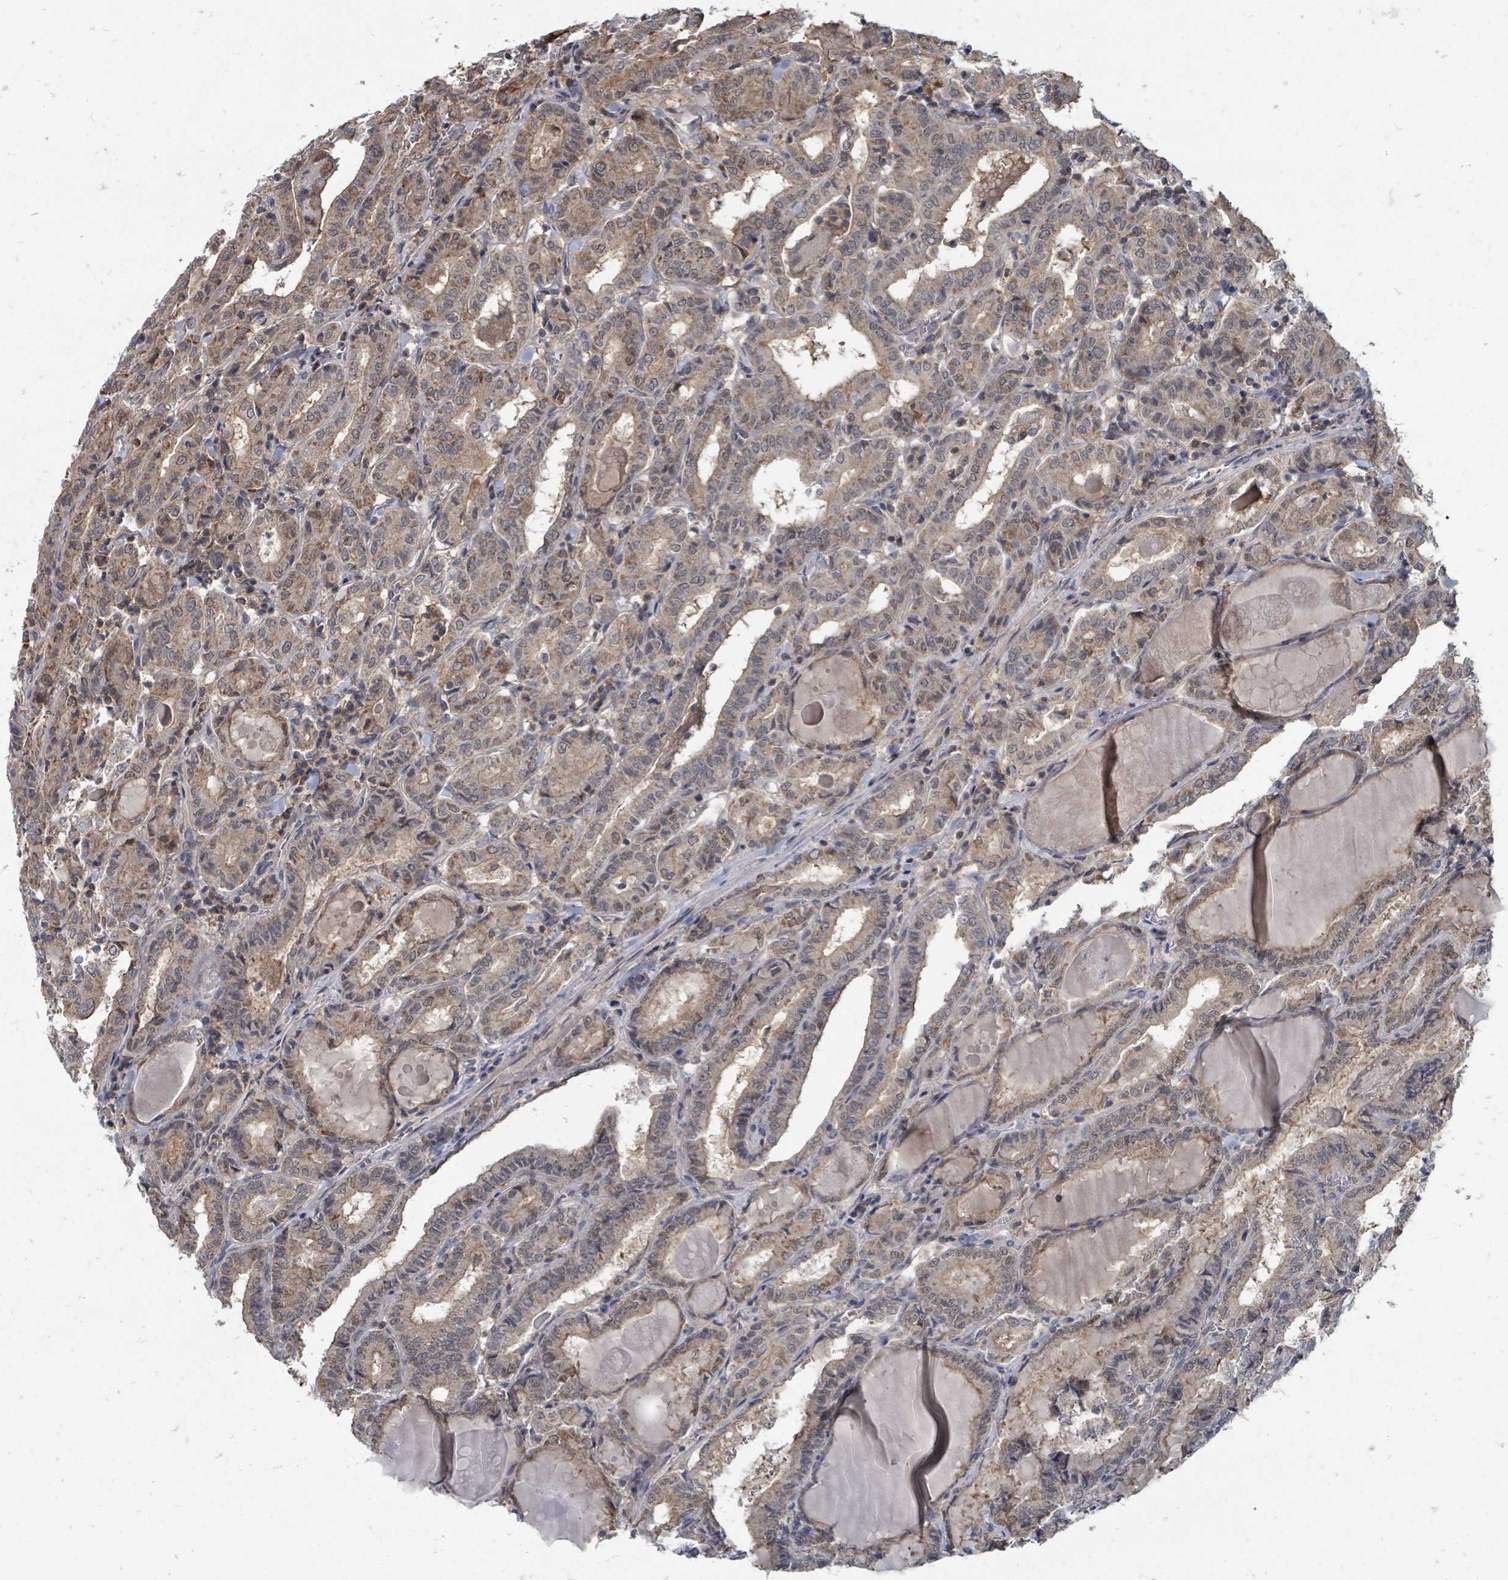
{"staining": {"intensity": "moderate", "quantity": ">75%", "location": "cytoplasmic/membranous"}, "tissue": "thyroid cancer", "cell_type": "Tumor cells", "image_type": "cancer", "snomed": [{"axis": "morphology", "description": "Papillary adenocarcinoma, NOS"}, {"axis": "topography", "description": "Thyroid gland"}], "caption": "A histopathology image of human thyroid papillary adenocarcinoma stained for a protein exhibits moderate cytoplasmic/membranous brown staining in tumor cells.", "gene": "MAGOHB", "patient": {"sex": "female", "age": 72}}